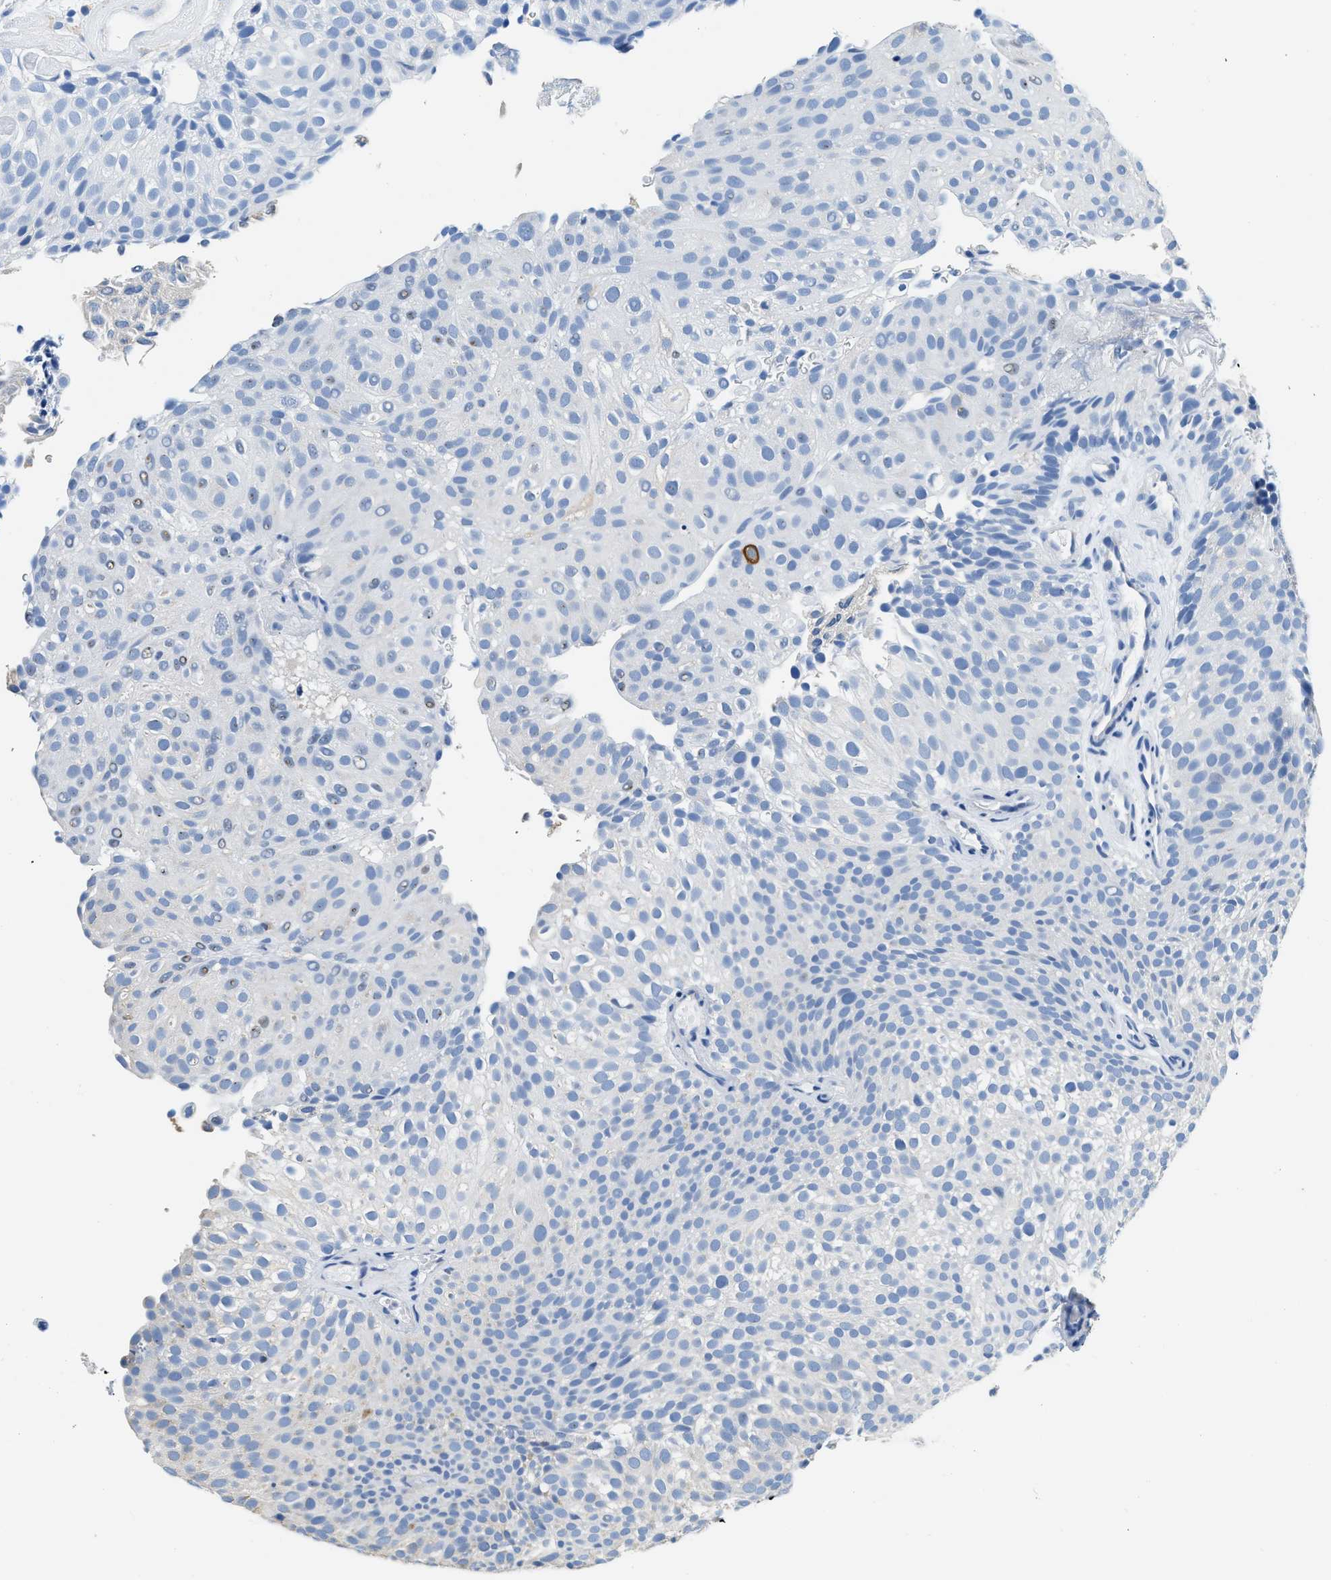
{"staining": {"intensity": "moderate", "quantity": "<25%", "location": "cytoplasmic/membranous"}, "tissue": "urothelial cancer", "cell_type": "Tumor cells", "image_type": "cancer", "snomed": [{"axis": "morphology", "description": "Urothelial carcinoma, Low grade"}, {"axis": "topography", "description": "Urinary bladder"}], "caption": "This micrograph shows immunohistochemistry staining of human low-grade urothelial carcinoma, with low moderate cytoplasmic/membranous staining in about <25% of tumor cells.", "gene": "ZDHHC13", "patient": {"sex": "male", "age": 78}}